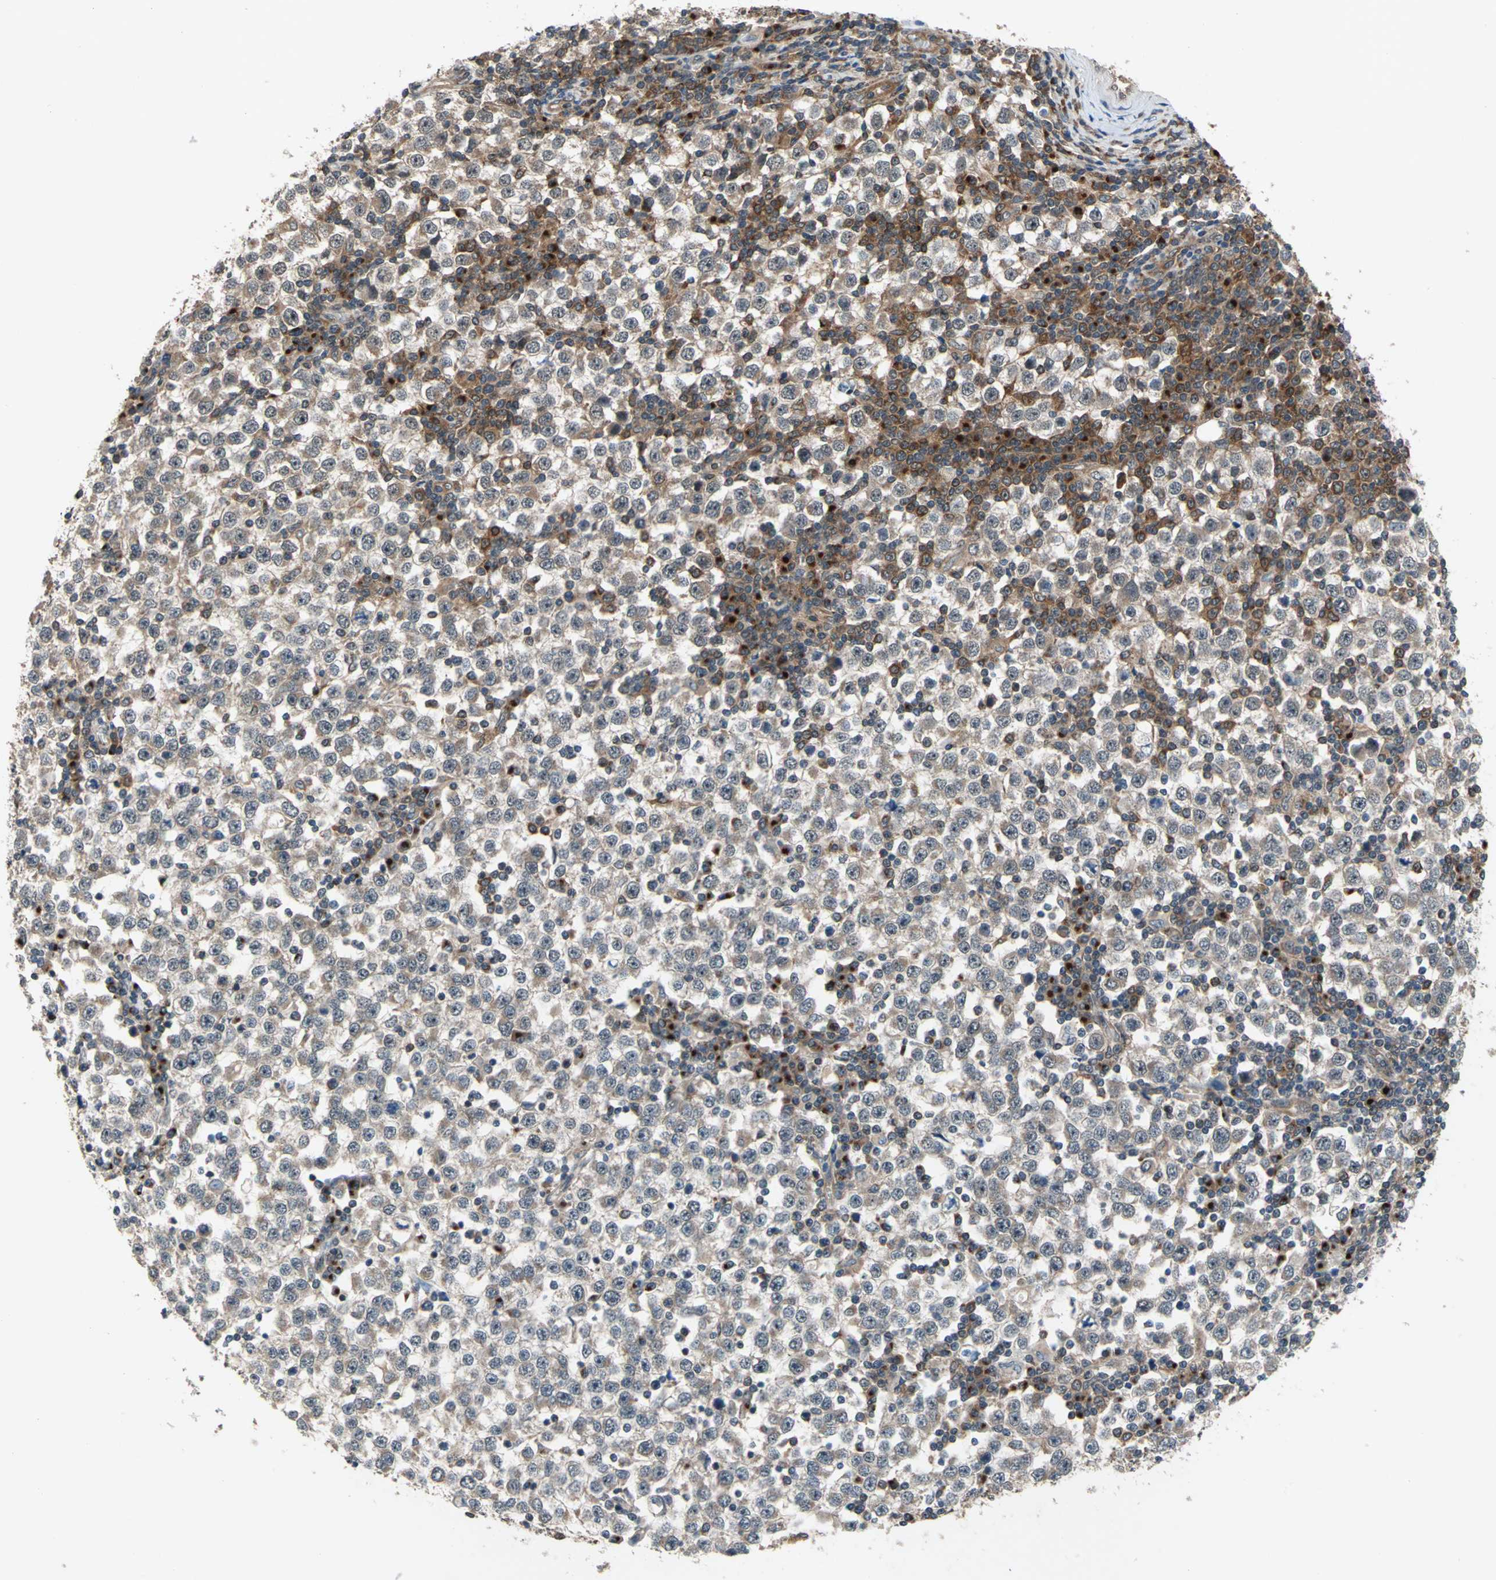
{"staining": {"intensity": "moderate", "quantity": ">75%", "location": "cytoplasmic/membranous"}, "tissue": "testis cancer", "cell_type": "Tumor cells", "image_type": "cancer", "snomed": [{"axis": "morphology", "description": "Seminoma, NOS"}, {"axis": "topography", "description": "Testis"}], "caption": "DAB immunohistochemical staining of seminoma (testis) reveals moderate cytoplasmic/membranous protein positivity in approximately >75% of tumor cells.", "gene": "NFKBIE", "patient": {"sex": "male", "age": 65}}